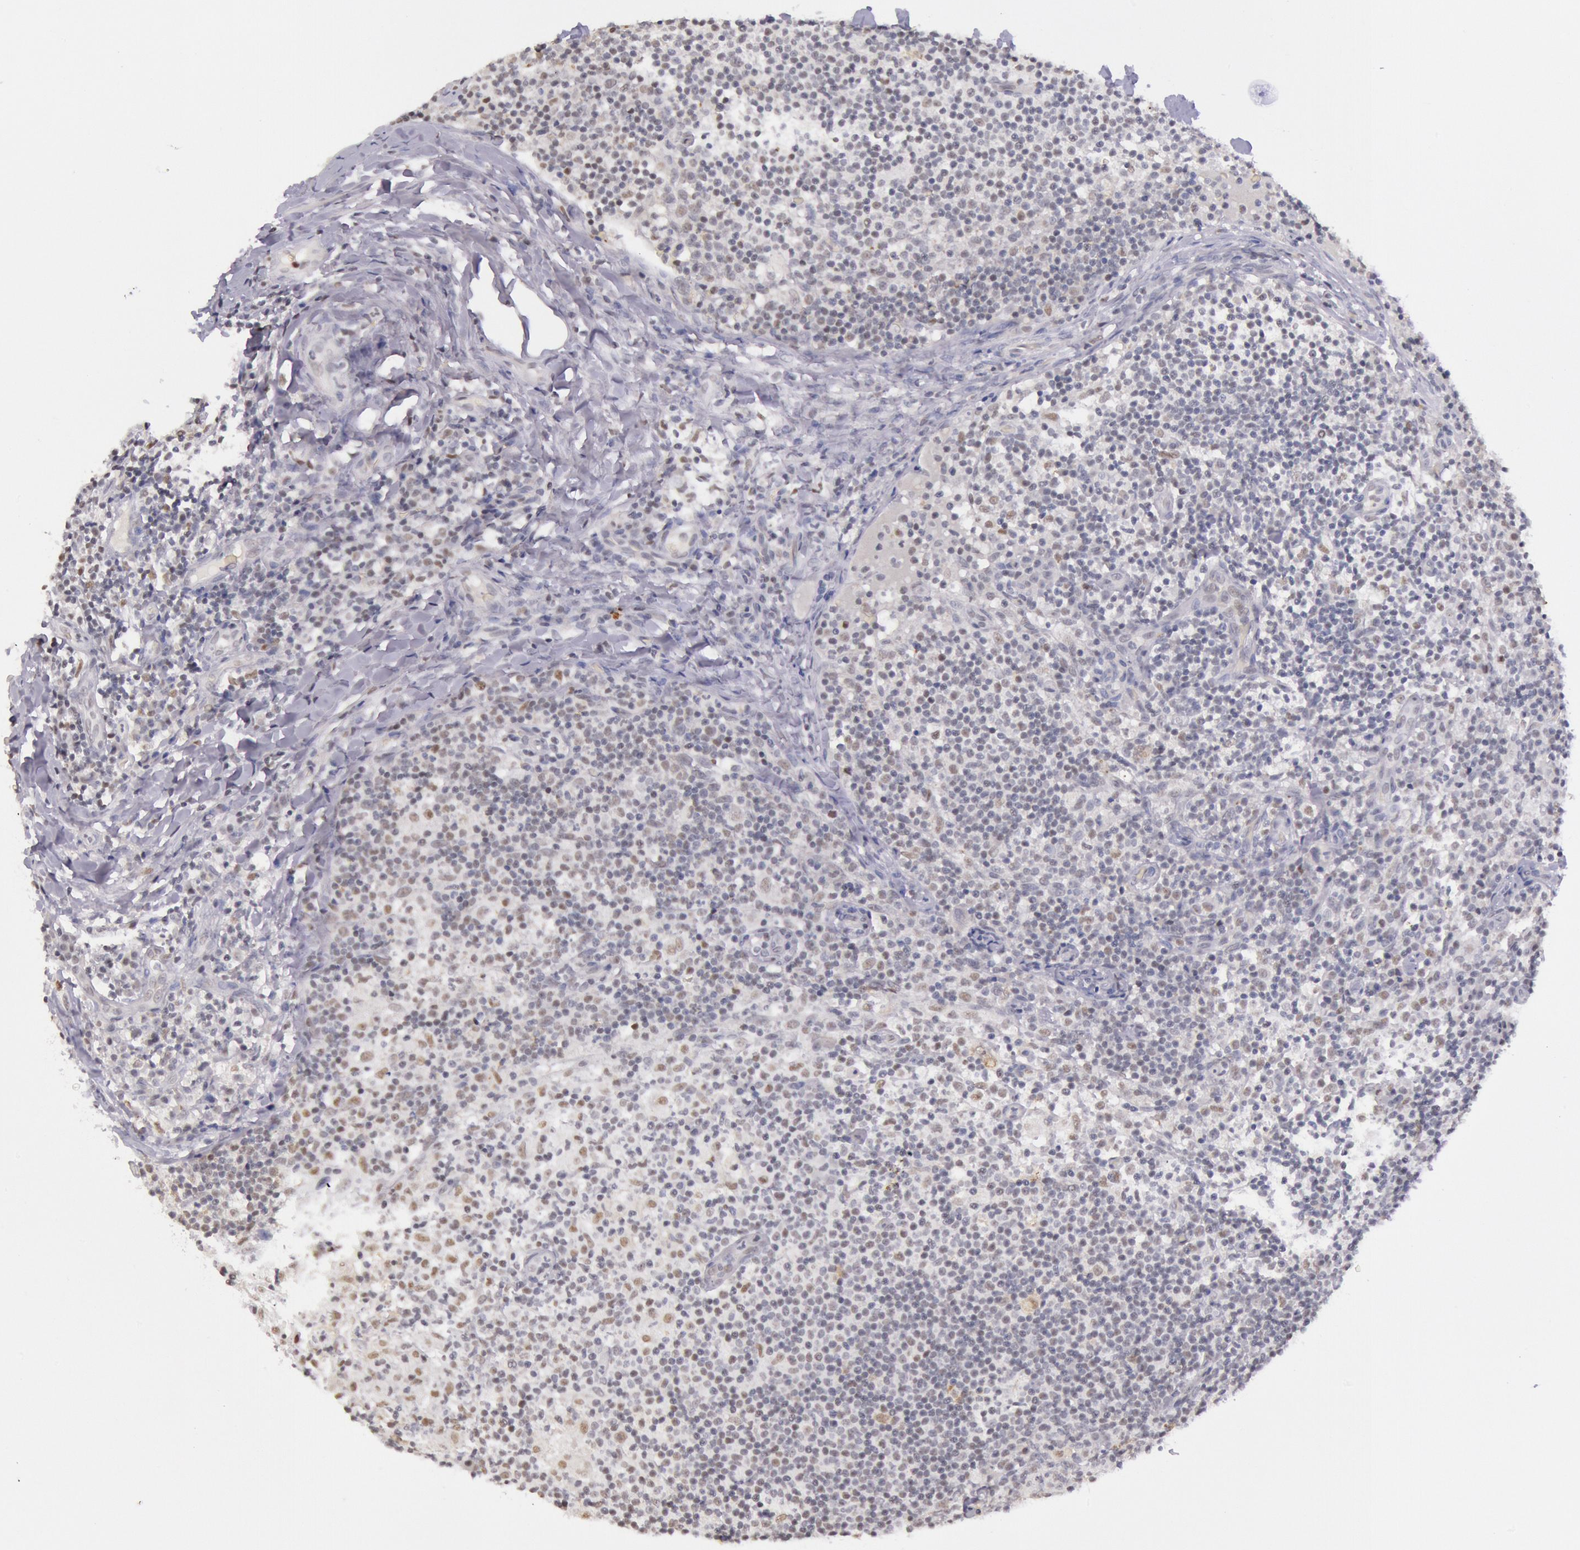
{"staining": {"intensity": "weak", "quantity": "<25%", "location": "nuclear"}, "tissue": "lymph node", "cell_type": "Germinal center cells", "image_type": "normal", "snomed": [{"axis": "morphology", "description": "Normal tissue, NOS"}, {"axis": "morphology", "description": "Inflammation, NOS"}, {"axis": "topography", "description": "Lymph node"}], "caption": "High power microscopy micrograph of an immunohistochemistry (IHC) photomicrograph of benign lymph node, revealing no significant positivity in germinal center cells.", "gene": "TASL", "patient": {"sex": "male", "age": 46}}